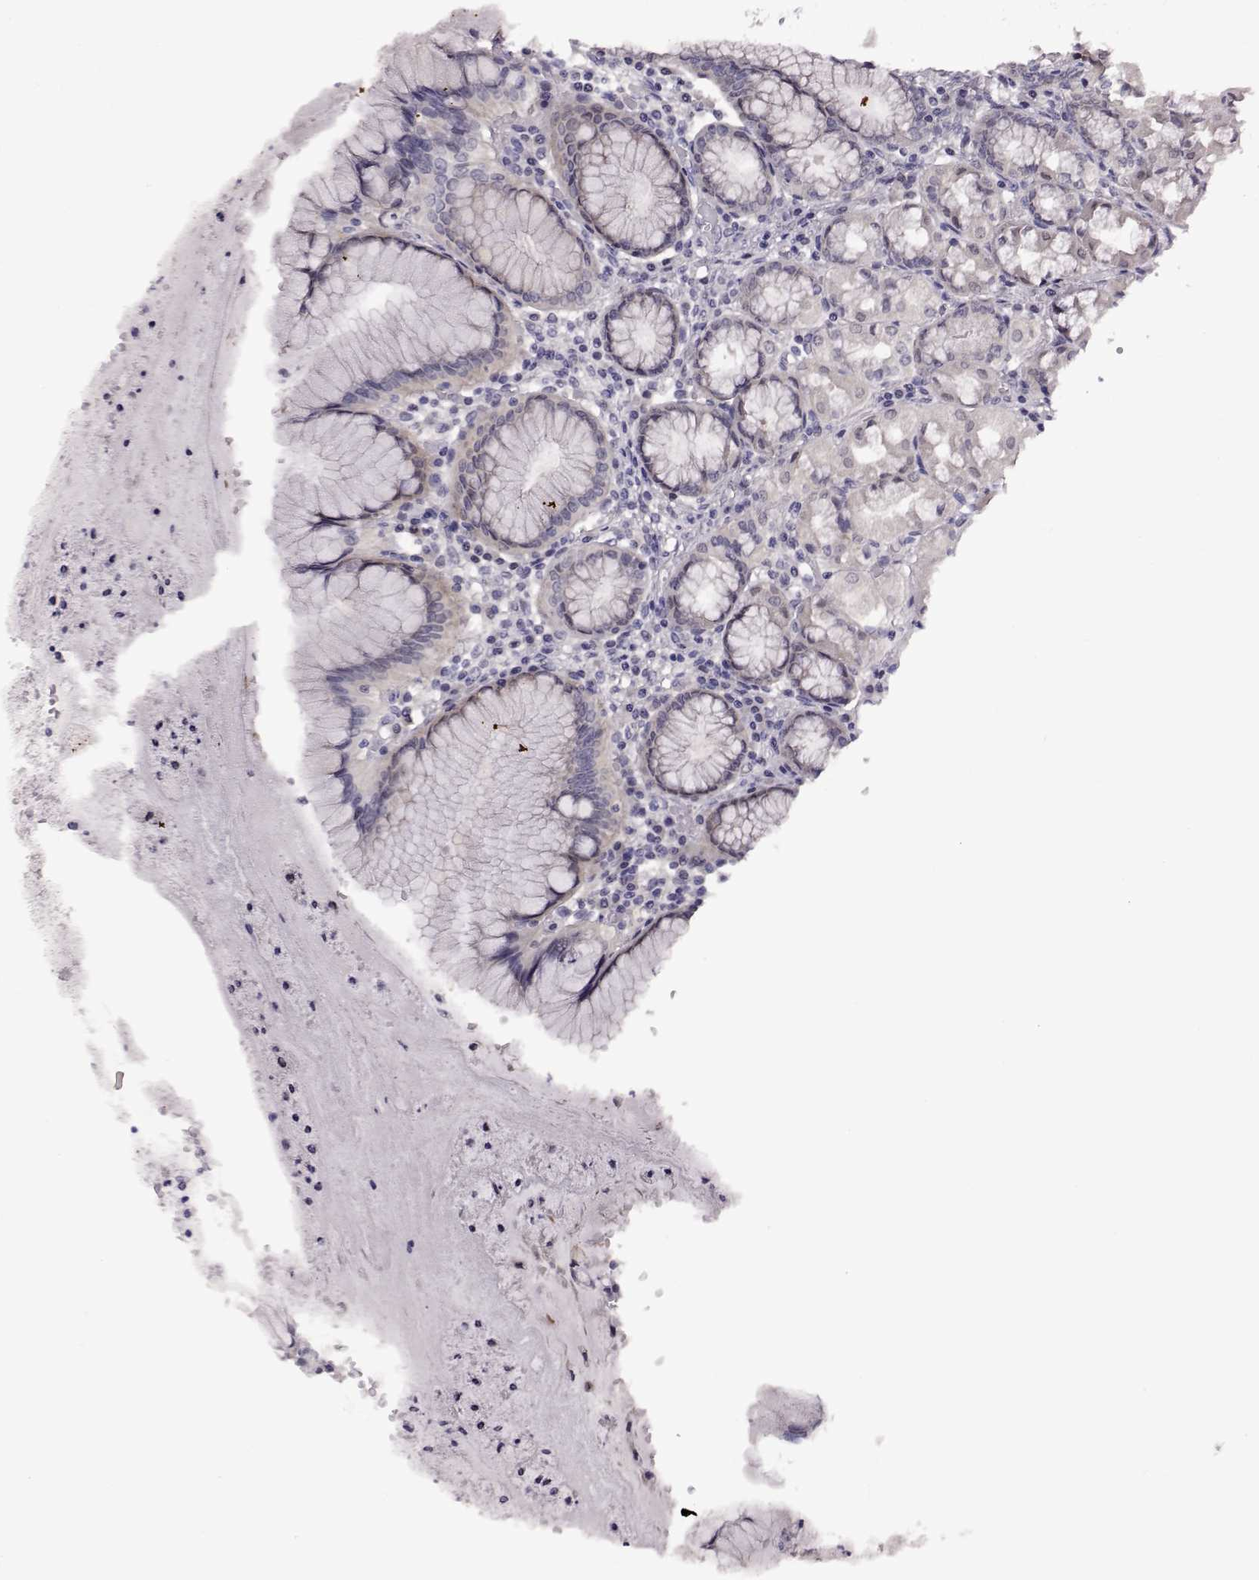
{"staining": {"intensity": "weak", "quantity": "<25%", "location": "cytoplasmic/membranous"}, "tissue": "stomach", "cell_type": "Glandular cells", "image_type": "normal", "snomed": [{"axis": "morphology", "description": "Normal tissue, NOS"}, {"axis": "topography", "description": "Stomach"}], "caption": "Immunohistochemistry micrograph of unremarkable human stomach stained for a protein (brown), which reveals no expression in glandular cells. (DAB IHC, high magnification).", "gene": "C10orf62", "patient": {"sex": "male", "age": 55}}